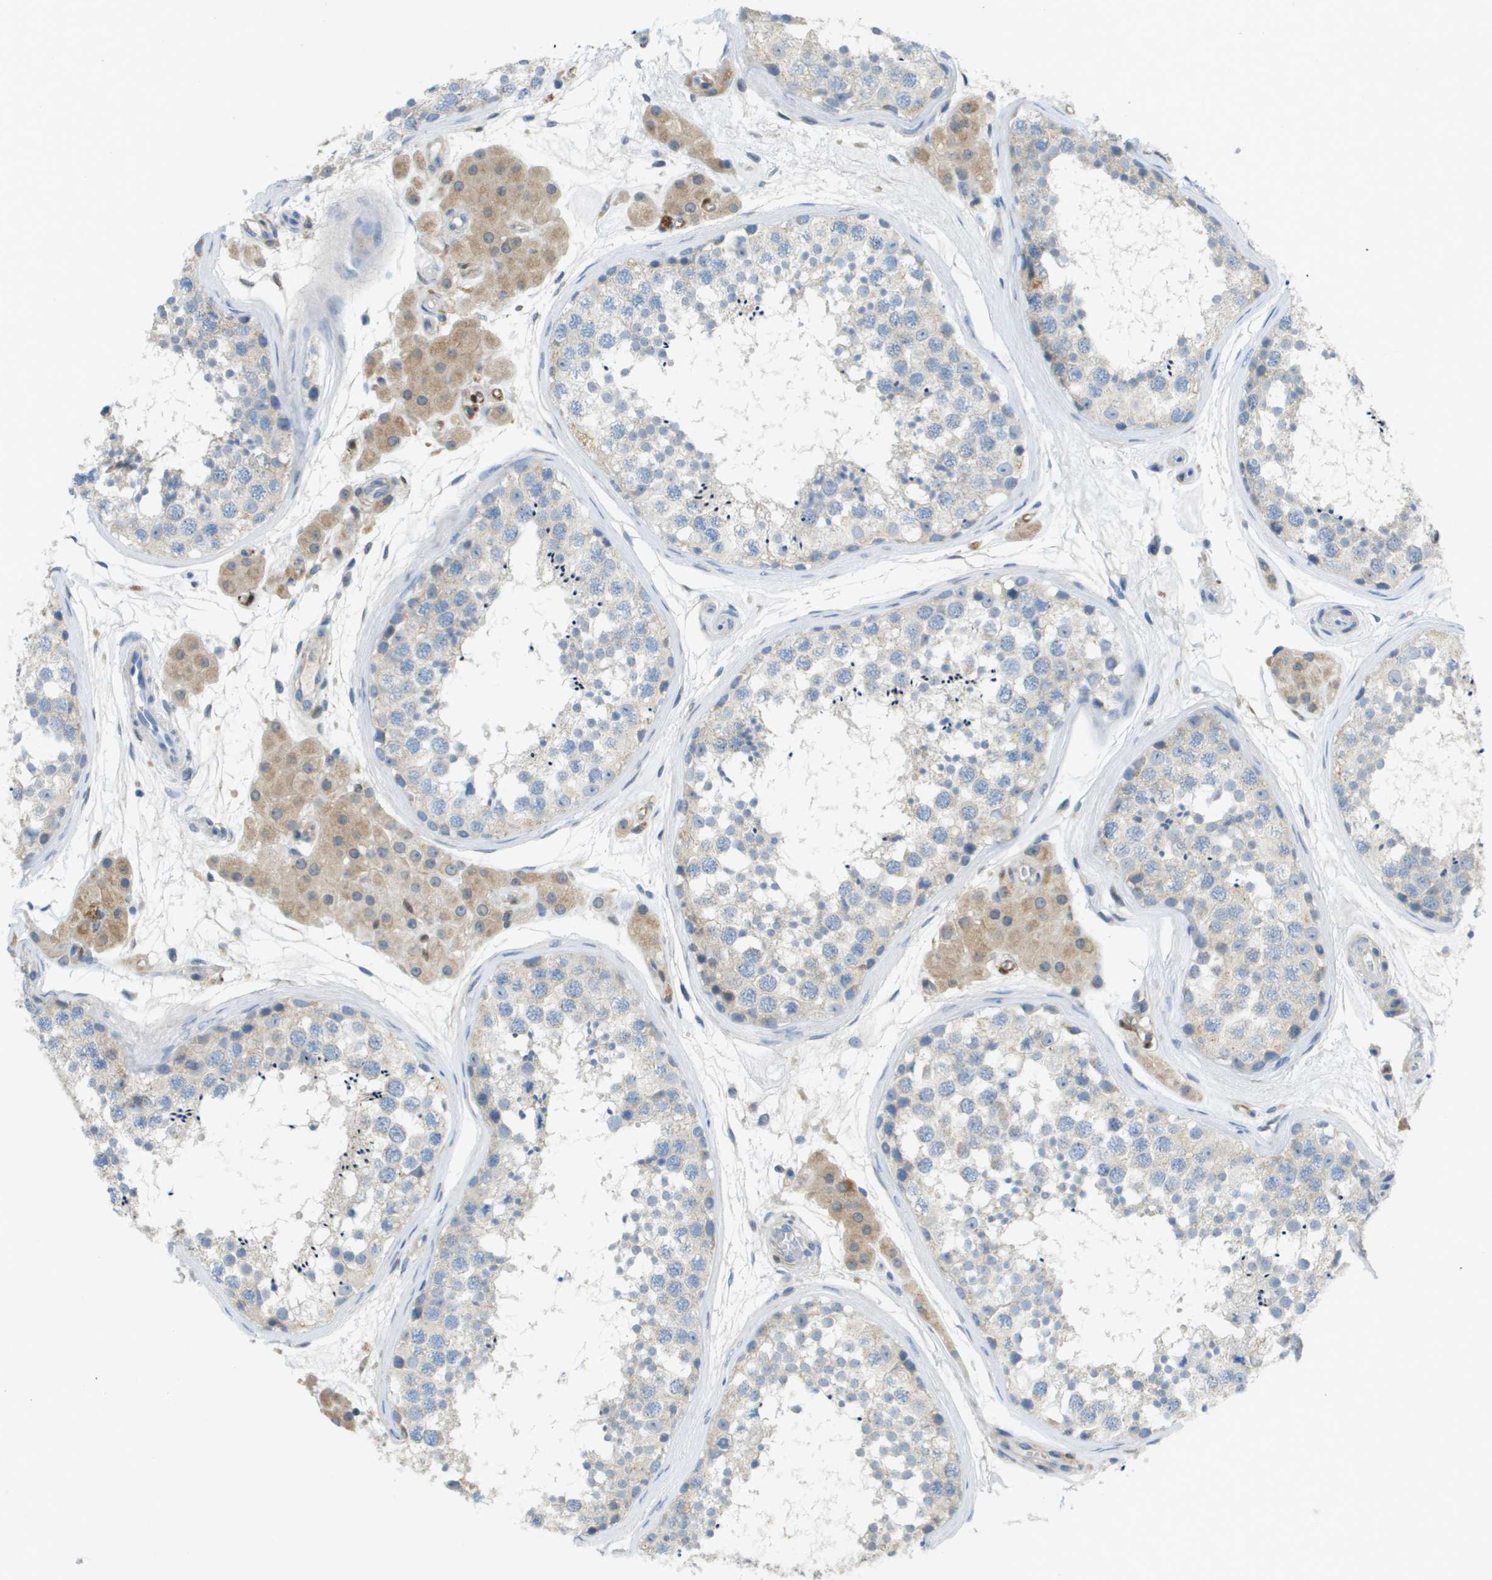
{"staining": {"intensity": "weak", "quantity": "<25%", "location": "cytoplasmic/membranous"}, "tissue": "testis", "cell_type": "Cells in seminiferous ducts", "image_type": "normal", "snomed": [{"axis": "morphology", "description": "Normal tissue, NOS"}, {"axis": "topography", "description": "Testis"}], "caption": "Immunohistochemical staining of unremarkable testis reveals no significant positivity in cells in seminiferous ducts.", "gene": "CYGB", "patient": {"sex": "male", "age": 56}}